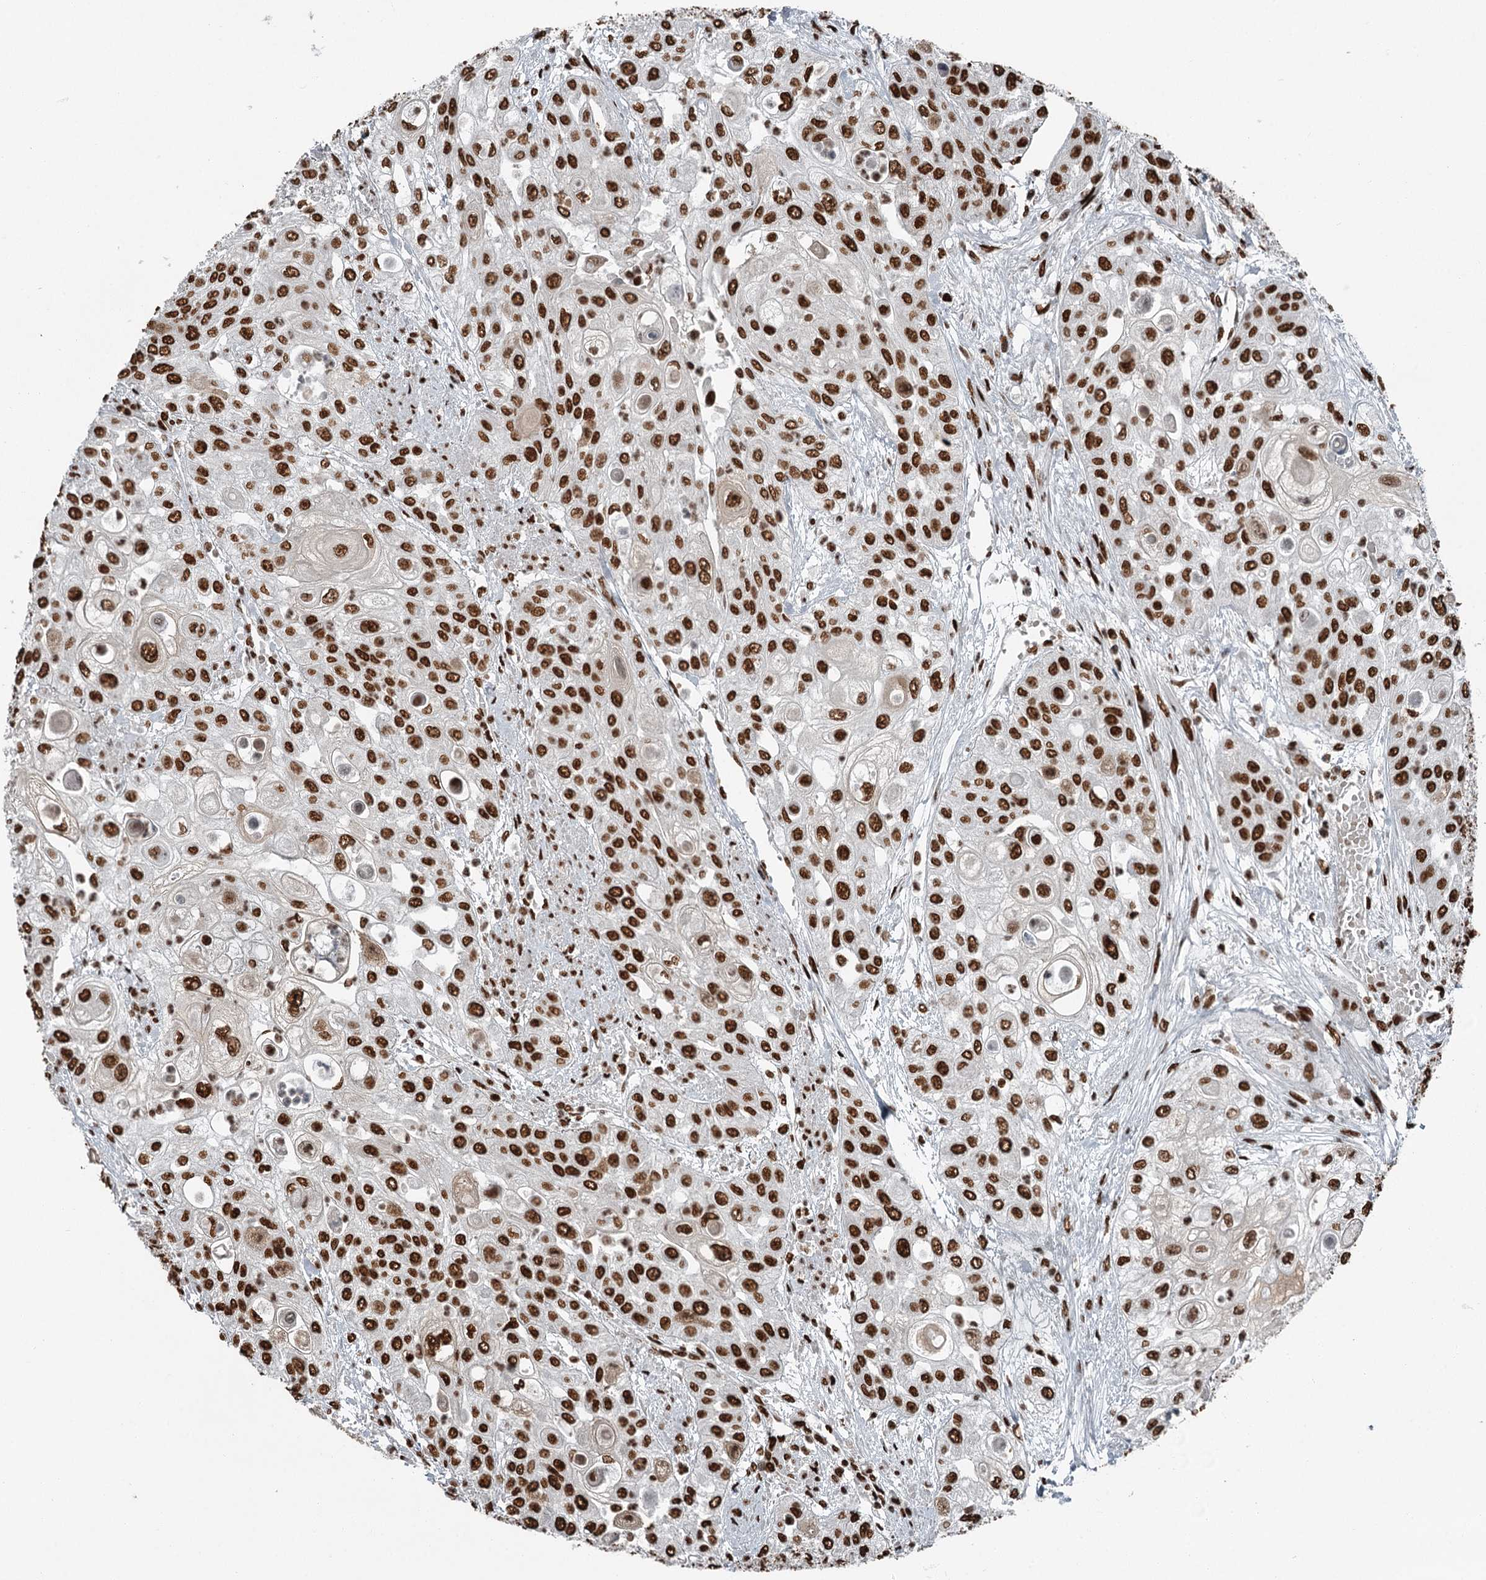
{"staining": {"intensity": "strong", "quantity": ">75%", "location": "nuclear"}, "tissue": "urothelial cancer", "cell_type": "Tumor cells", "image_type": "cancer", "snomed": [{"axis": "morphology", "description": "Urothelial carcinoma, High grade"}, {"axis": "topography", "description": "Urinary bladder"}], "caption": "A histopathology image of human urothelial cancer stained for a protein demonstrates strong nuclear brown staining in tumor cells. (DAB (3,3'-diaminobenzidine) IHC, brown staining for protein, blue staining for nuclei).", "gene": "RBBP7", "patient": {"sex": "female", "age": 79}}